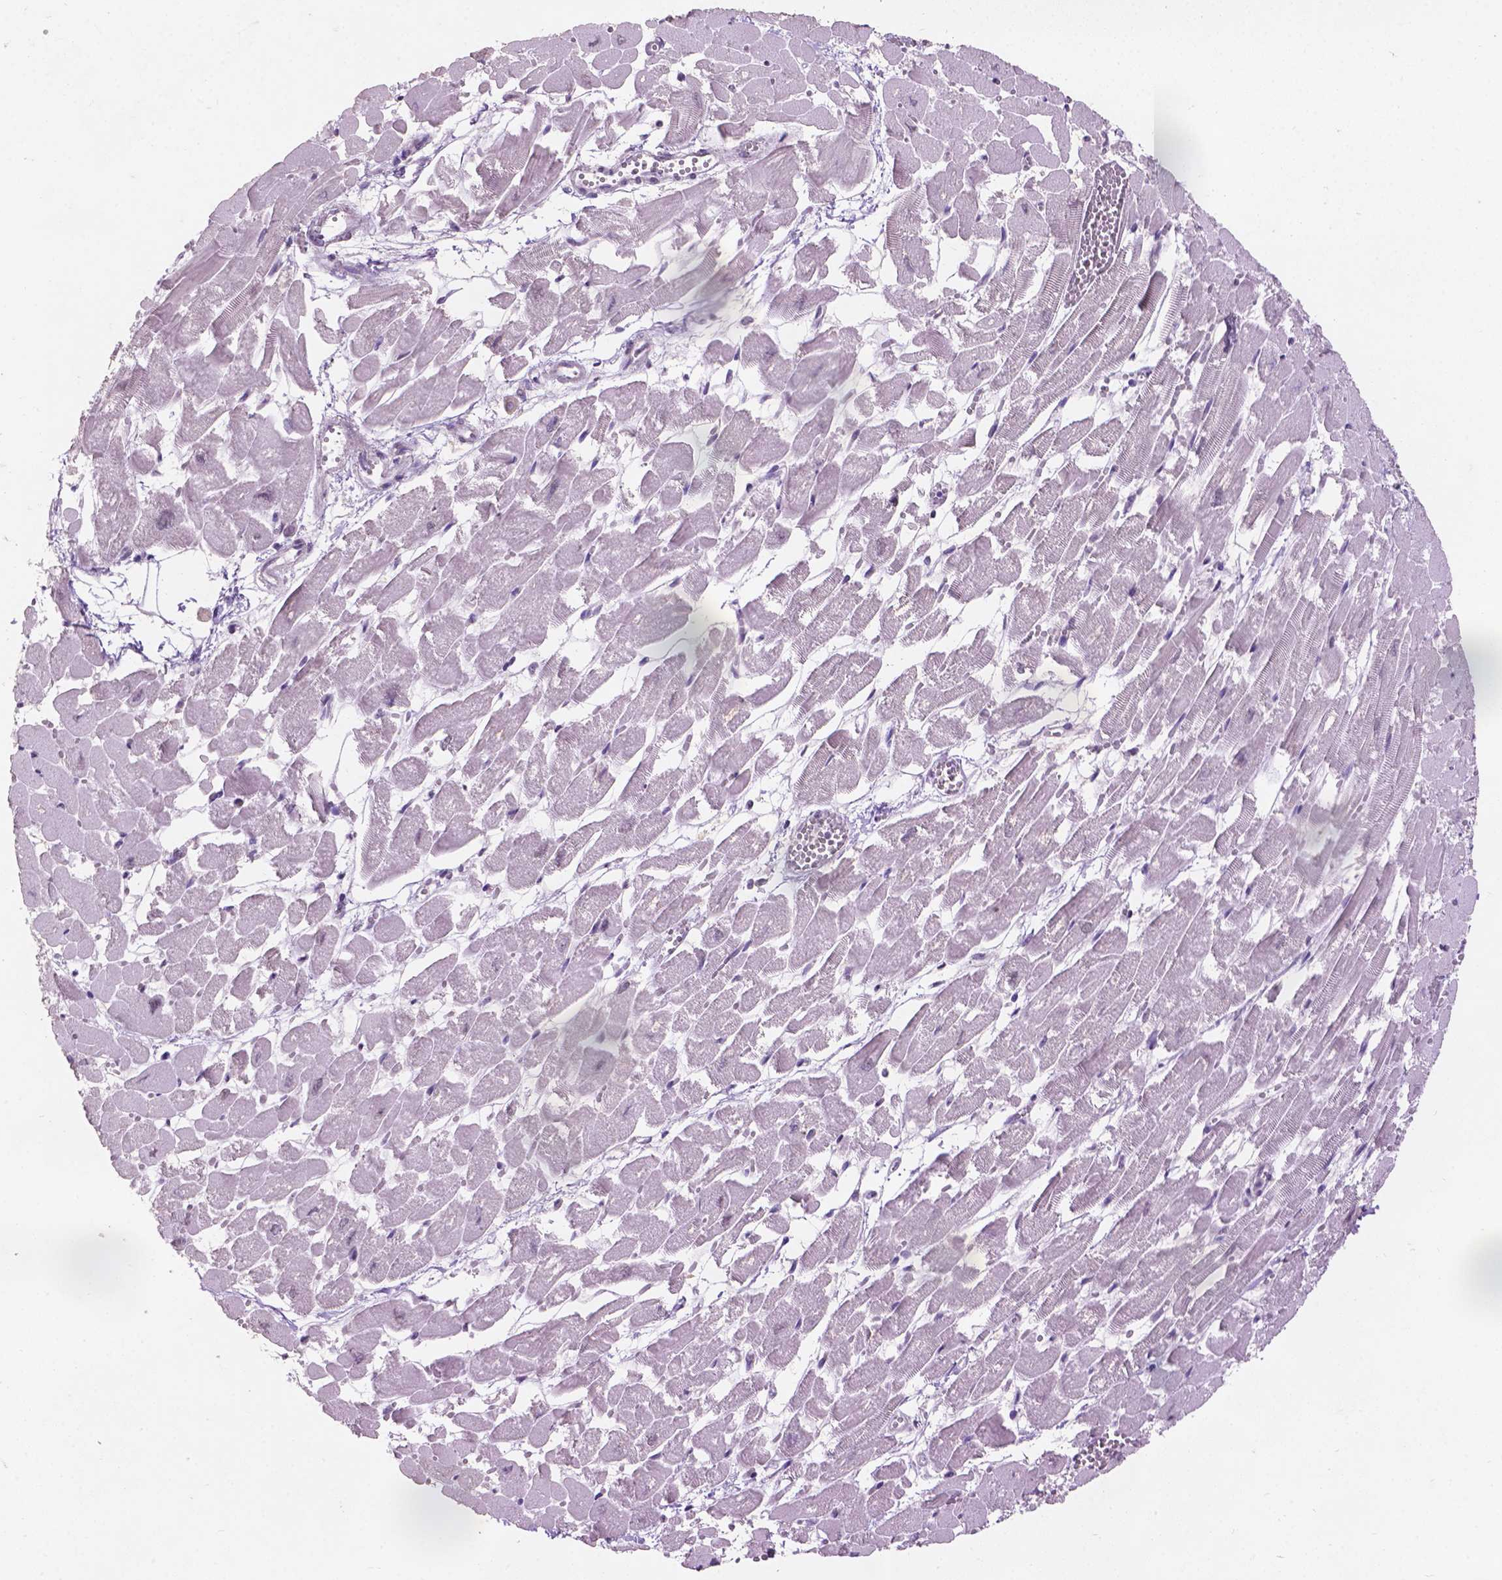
{"staining": {"intensity": "weak", "quantity": "<25%", "location": "nuclear"}, "tissue": "heart muscle", "cell_type": "Cardiomyocytes", "image_type": "normal", "snomed": [{"axis": "morphology", "description": "Normal tissue, NOS"}, {"axis": "topography", "description": "Heart"}], "caption": "This is an IHC photomicrograph of normal human heart muscle. There is no positivity in cardiomyocytes.", "gene": "COIL", "patient": {"sex": "female", "age": 52}}